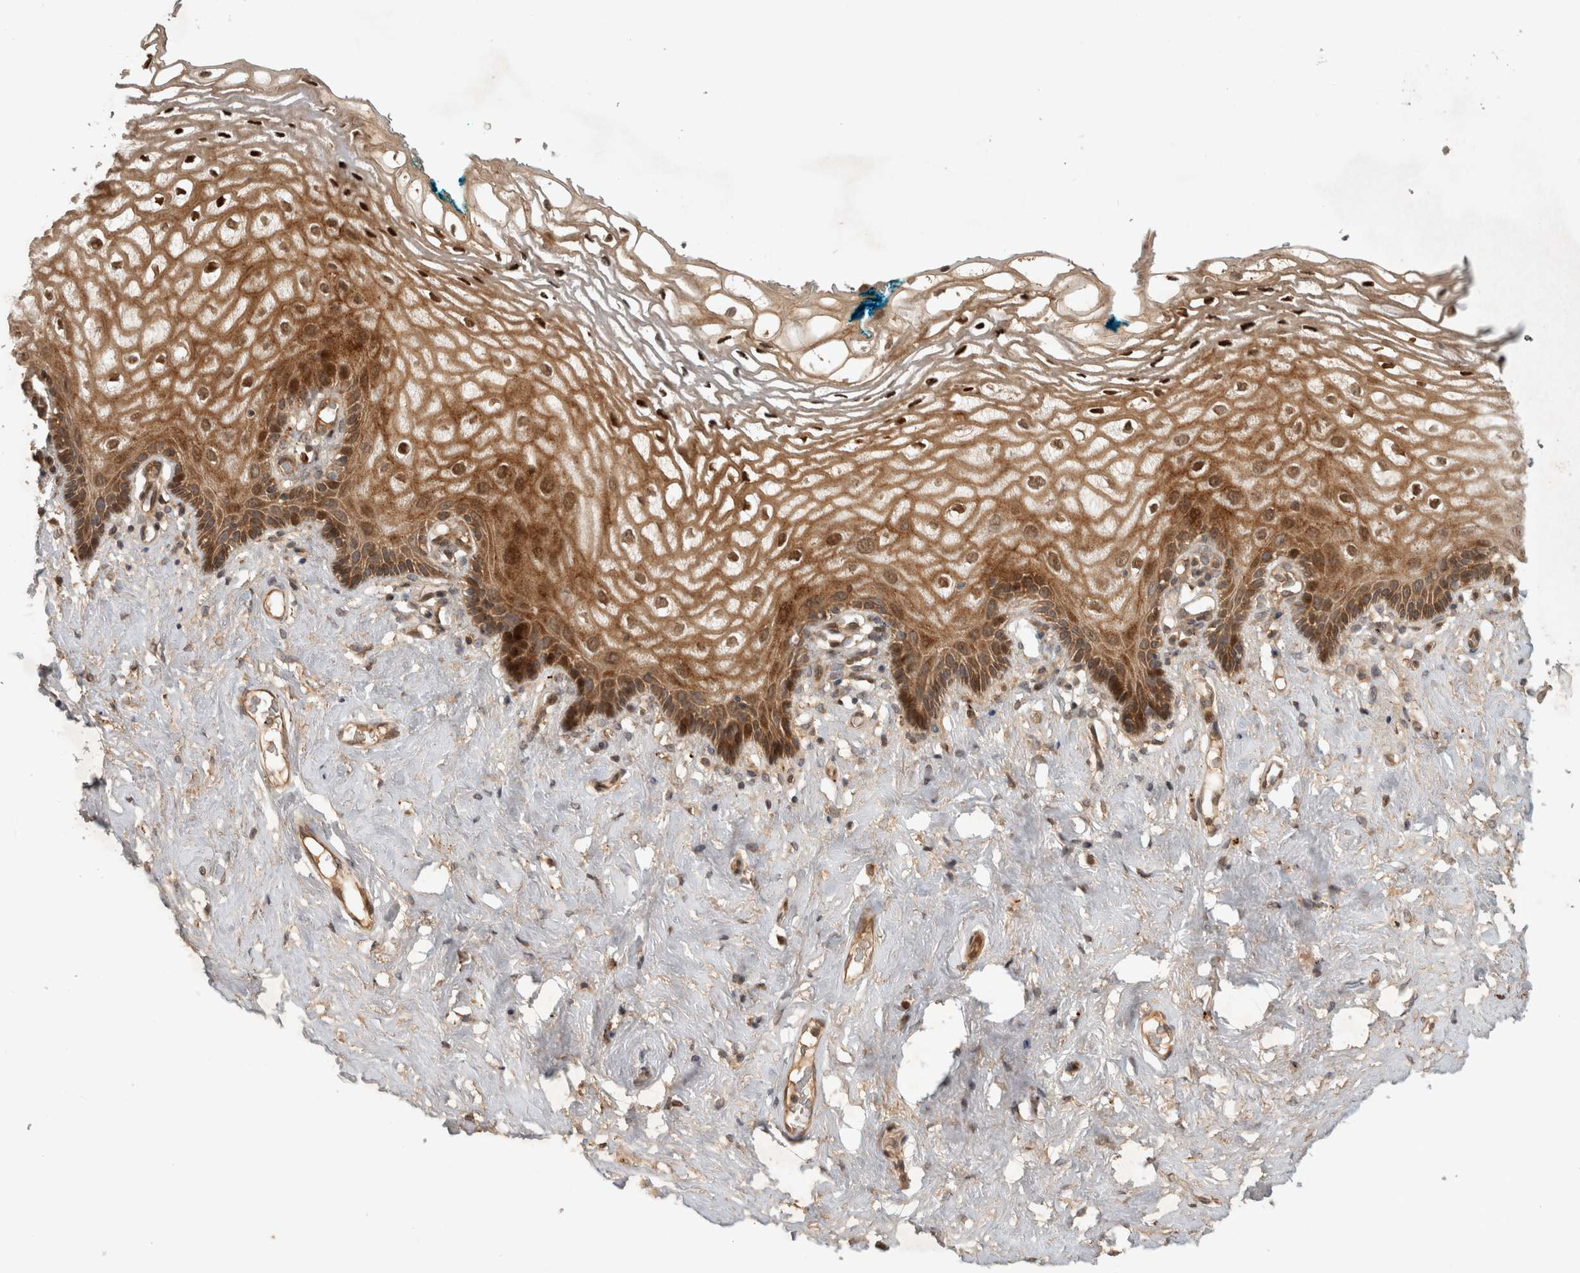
{"staining": {"intensity": "strong", "quantity": ">75%", "location": "cytoplasmic/membranous,nuclear"}, "tissue": "vagina", "cell_type": "Squamous epithelial cells", "image_type": "normal", "snomed": [{"axis": "morphology", "description": "Normal tissue, NOS"}, {"axis": "morphology", "description": "Adenocarcinoma, NOS"}, {"axis": "topography", "description": "Rectum"}, {"axis": "topography", "description": "Vagina"}], "caption": "About >75% of squamous epithelial cells in normal vagina reveal strong cytoplasmic/membranous,nuclear protein staining as visualized by brown immunohistochemical staining.", "gene": "PITPNC1", "patient": {"sex": "female", "age": 71}}